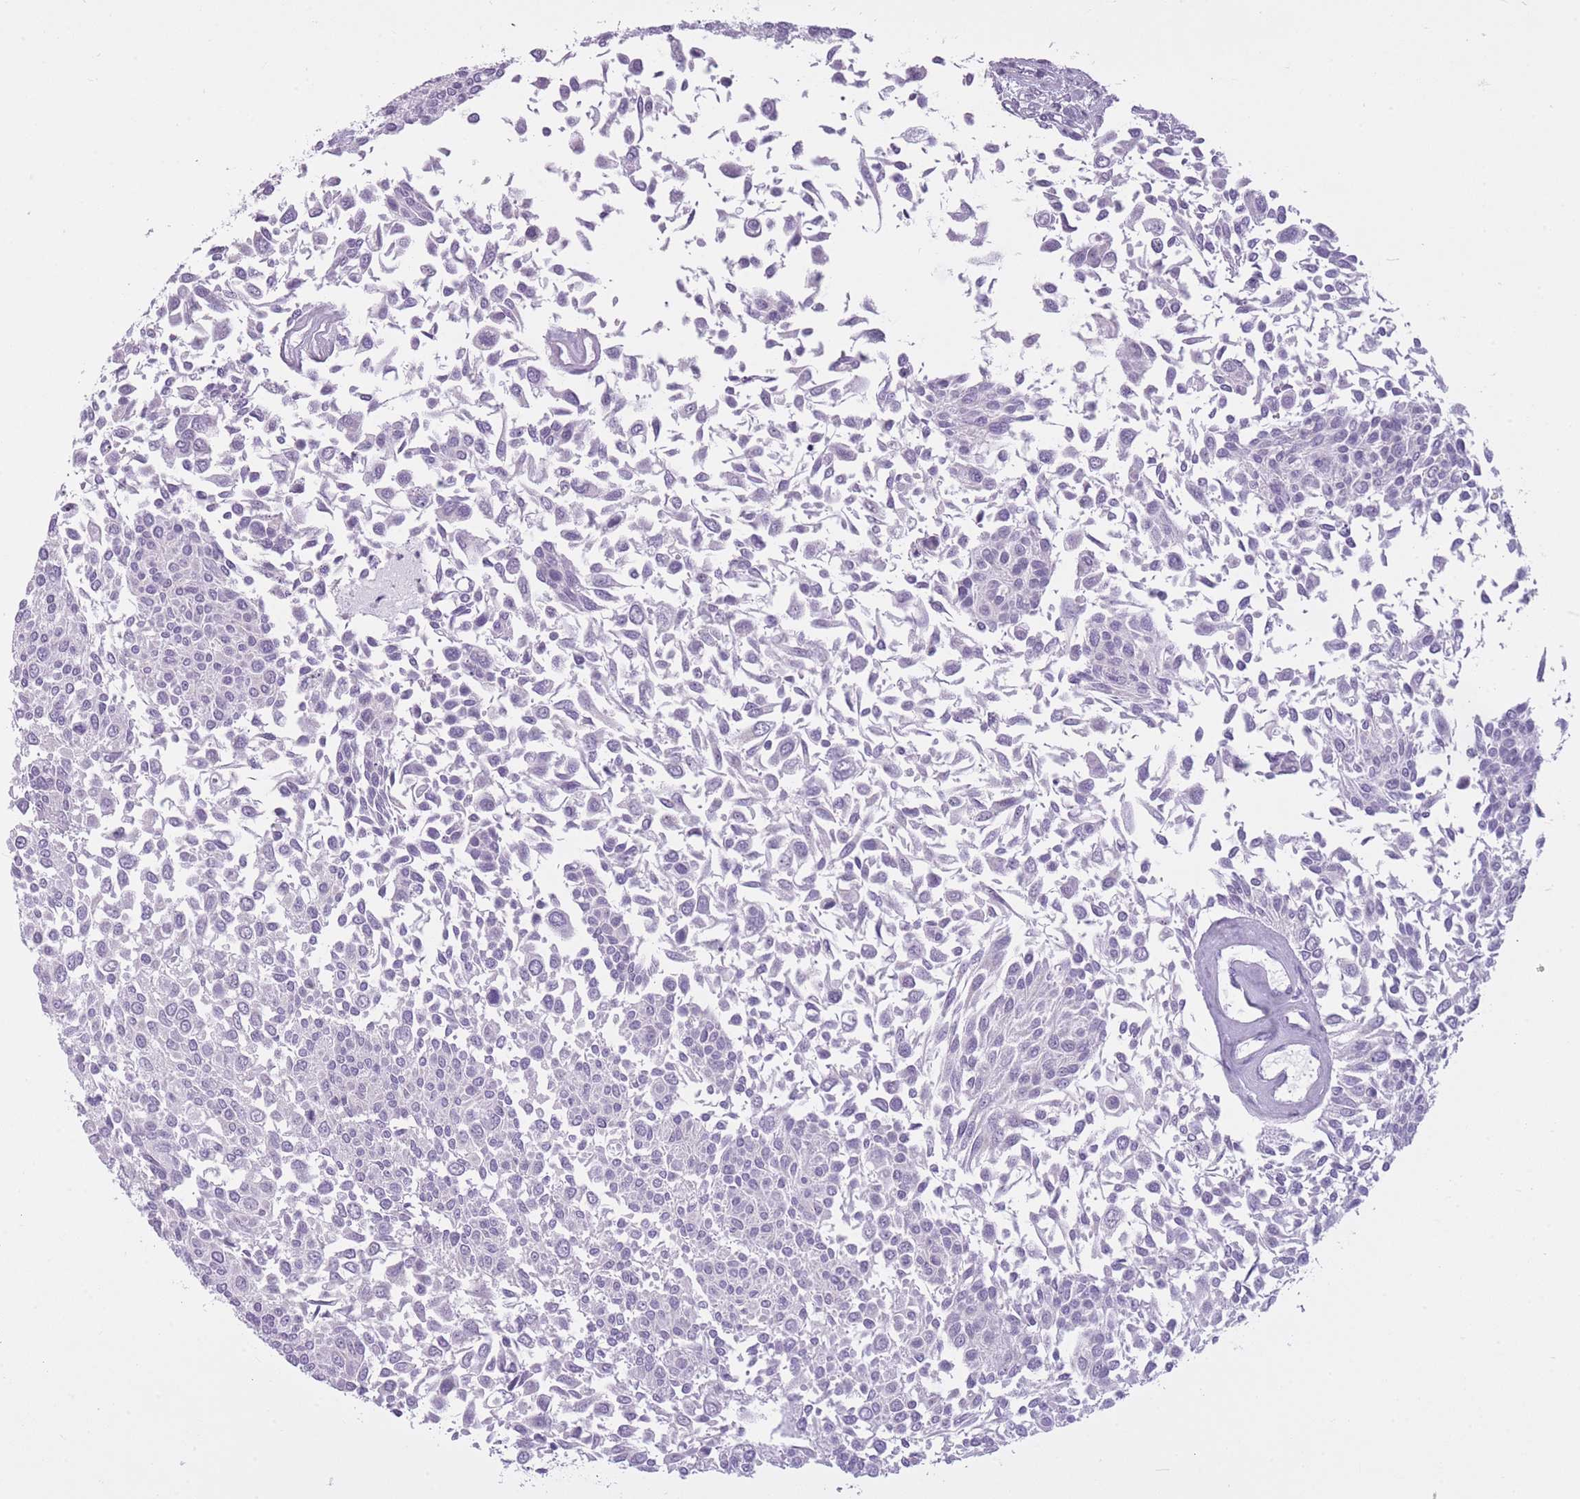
{"staining": {"intensity": "negative", "quantity": "none", "location": "none"}, "tissue": "urothelial cancer", "cell_type": "Tumor cells", "image_type": "cancer", "snomed": [{"axis": "morphology", "description": "Urothelial carcinoma, NOS"}, {"axis": "topography", "description": "Urinary bladder"}], "caption": "DAB (3,3'-diaminobenzidine) immunohistochemical staining of human urothelial cancer exhibits no significant positivity in tumor cells.", "gene": "GOLGA6D", "patient": {"sex": "male", "age": 55}}